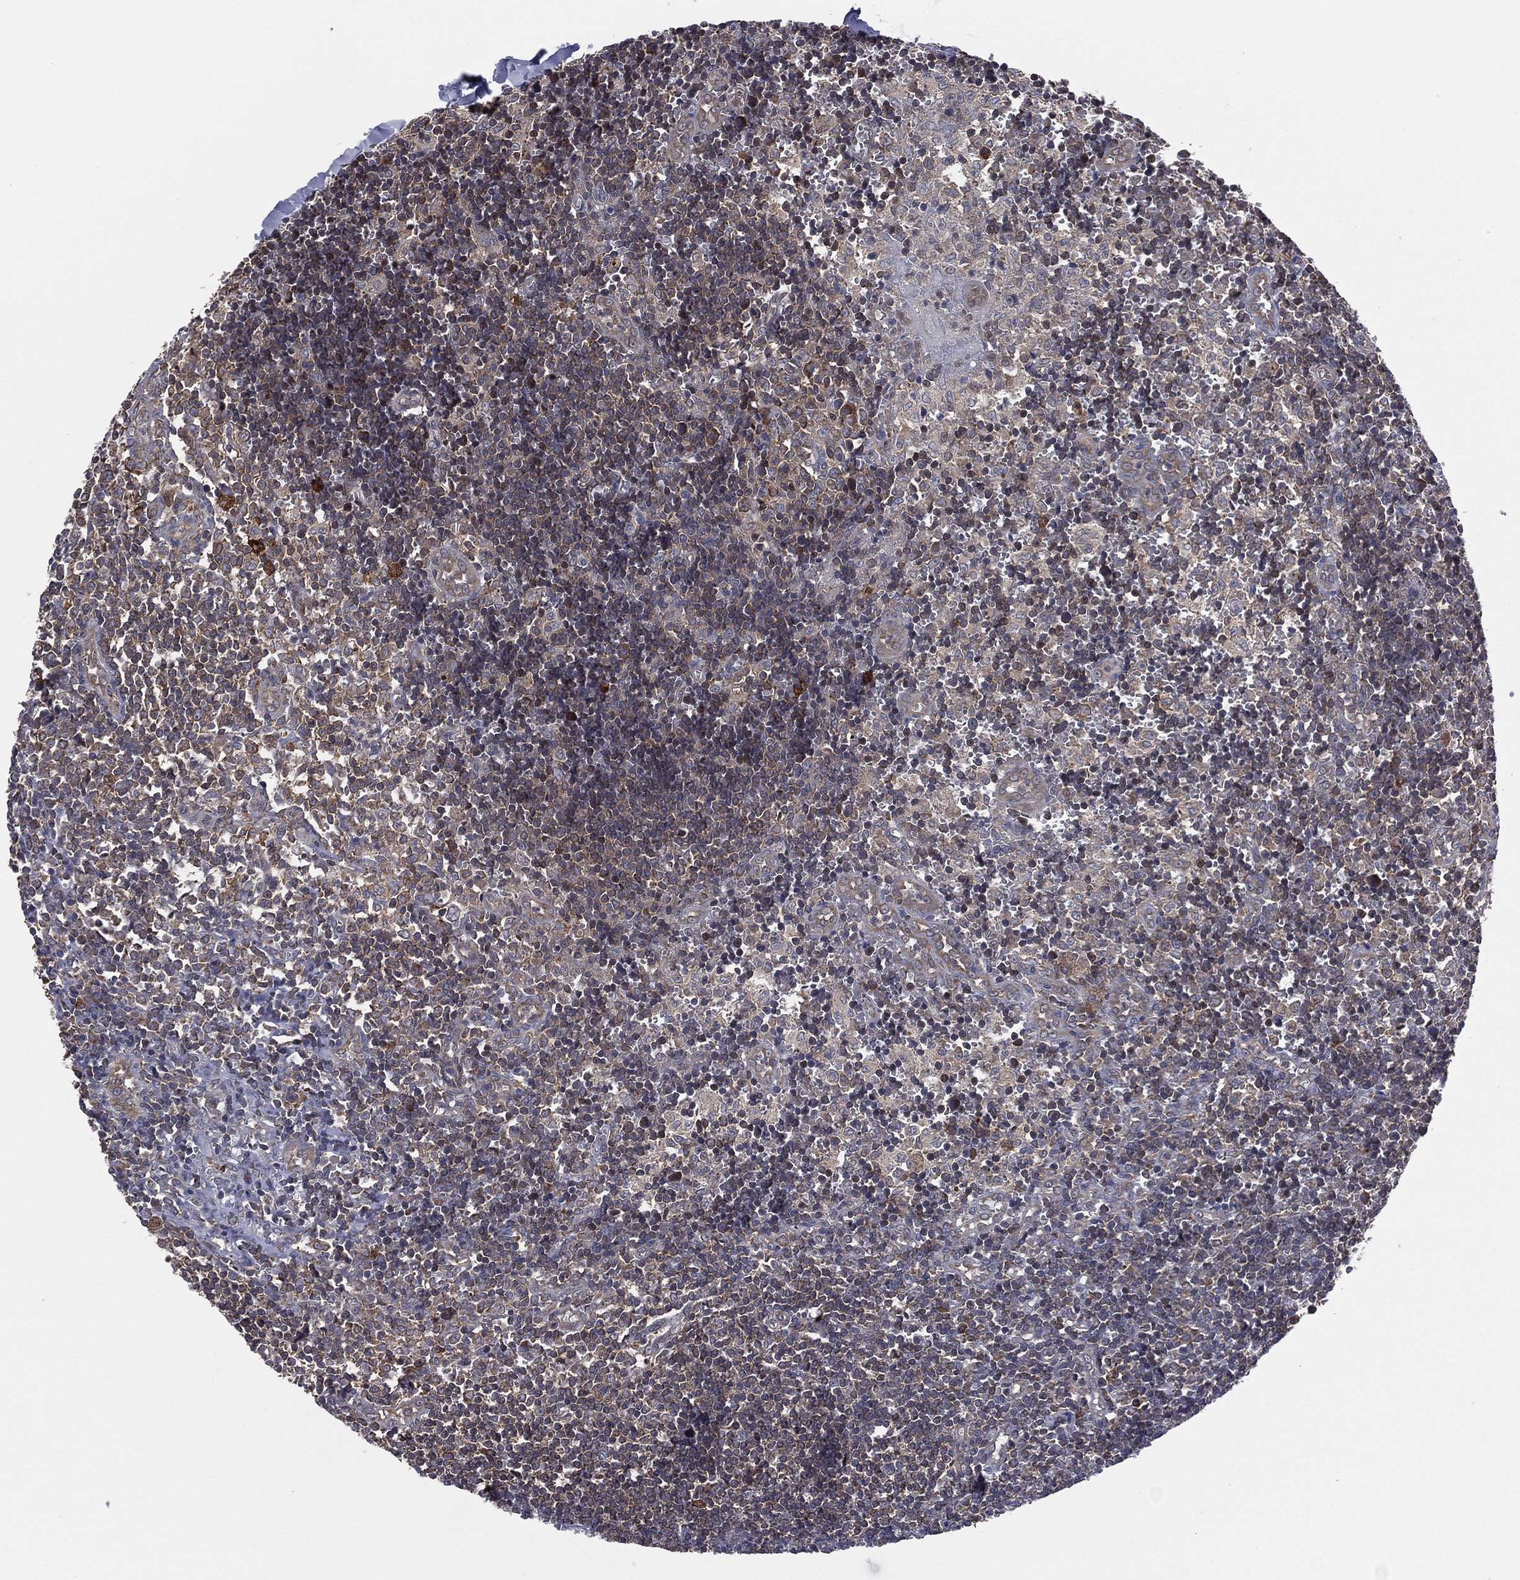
{"staining": {"intensity": "negative", "quantity": "none", "location": "none"}, "tissue": "lymph node", "cell_type": "Non-germinal center cells", "image_type": "normal", "snomed": [{"axis": "morphology", "description": "Normal tissue, NOS"}, {"axis": "topography", "description": "Lymph node"}, {"axis": "topography", "description": "Salivary gland"}], "caption": "Unremarkable lymph node was stained to show a protein in brown. There is no significant staining in non-germinal center cells. The staining is performed using DAB (3,3'-diaminobenzidine) brown chromogen with nuclei counter-stained in using hematoxylin.", "gene": "C2orf76", "patient": {"sex": "male", "age": 78}}